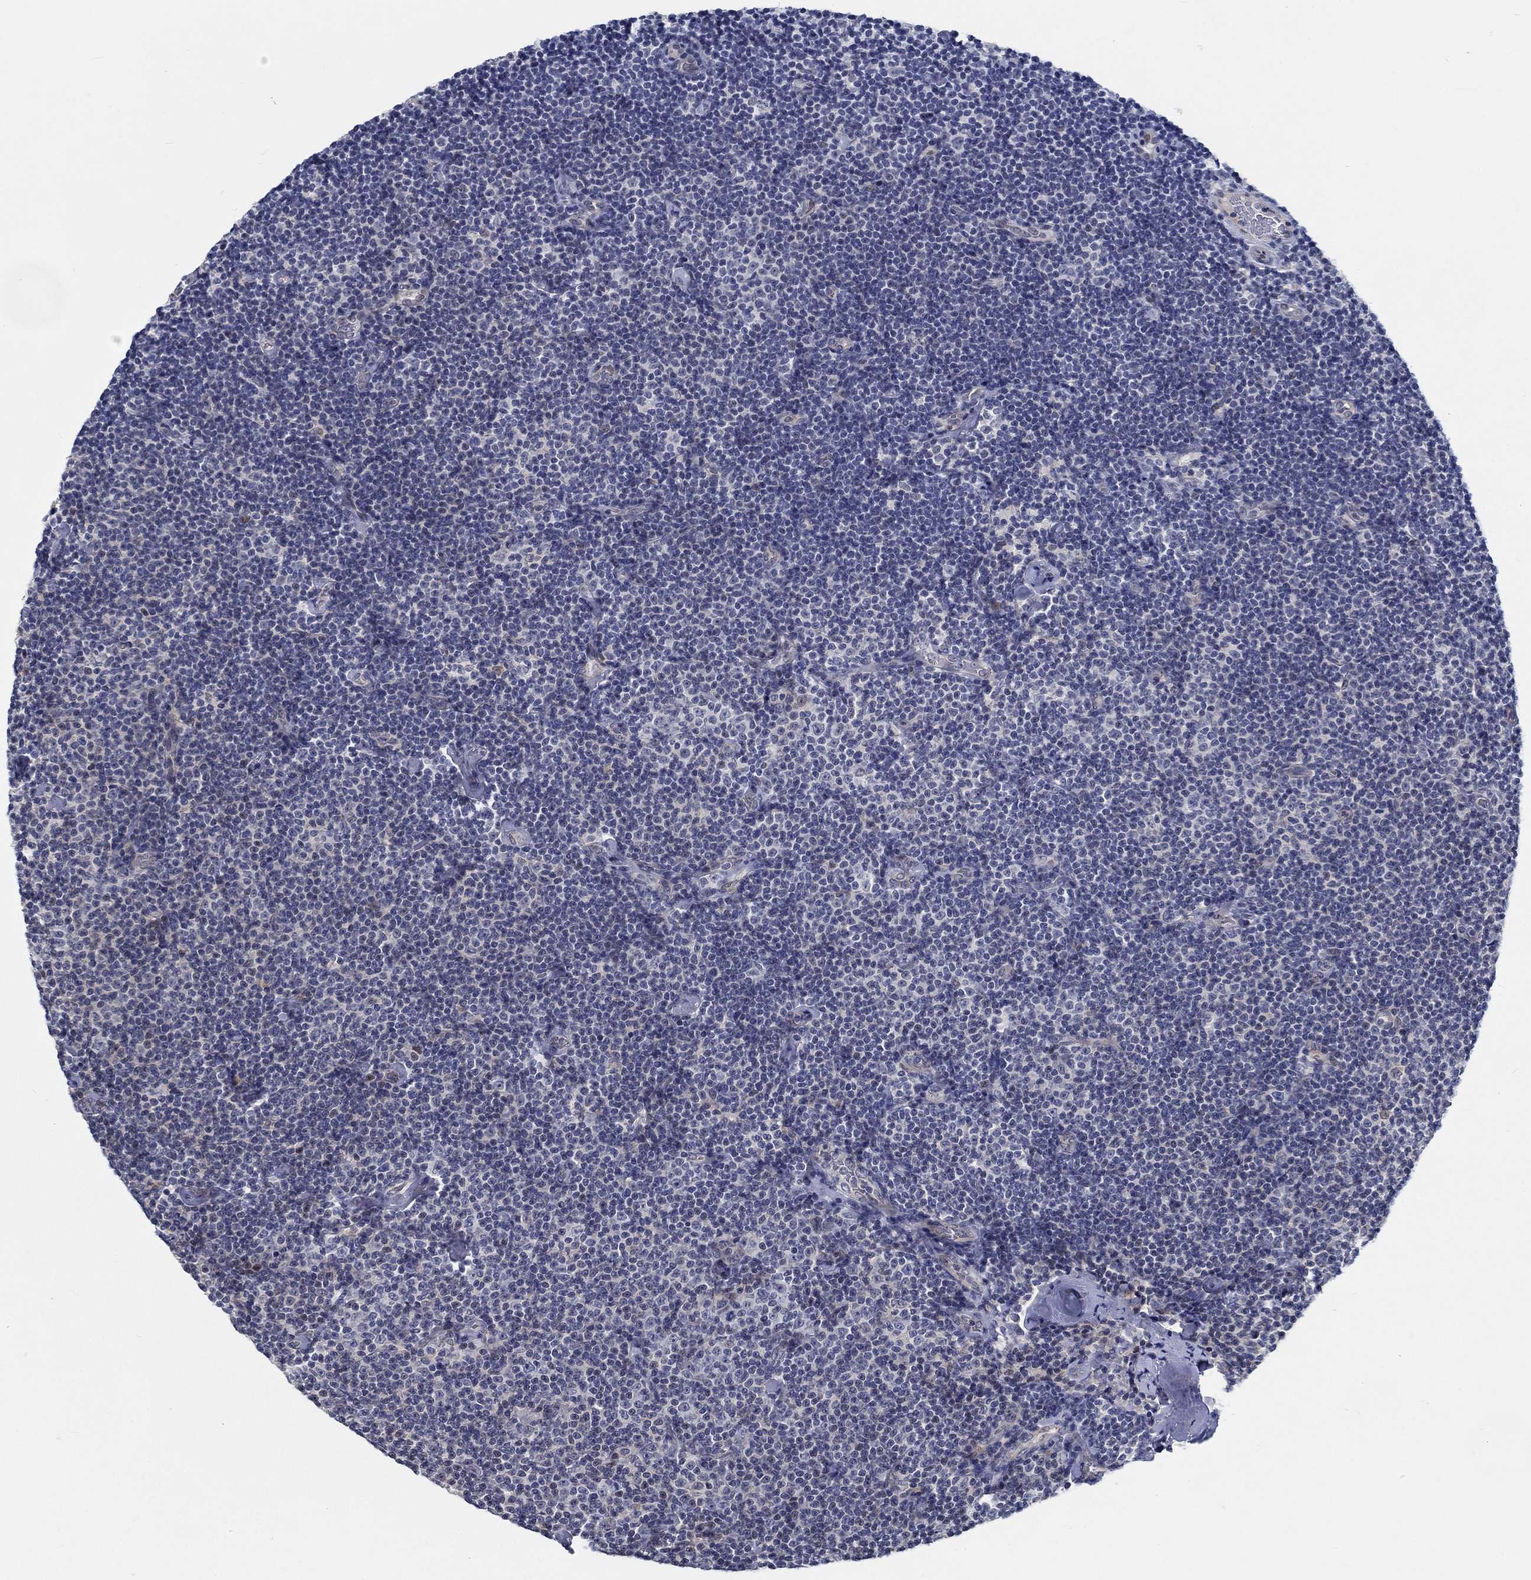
{"staining": {"intensity": "negative", "quantity": "none", "location": "none"}, "tissue": "lymphoma", "cell_type": "Tumor cells", "image_type": "cancer", "snomed": [{"axis": "morphology", "description": "Malignant lymphoma, non-Hodgkin's type, Low grade"}, {"axis": "topography", "description": "Lymph node"}], "caption": "This is an immunohistochemistry (IHC) photomicrograph of low-grade malignant lymphoma, non-Hodgkin's type. There is no positivity in tumor cells.", "gene": "MYBPC1", "patient": {"sex": "male", "age": 81}}